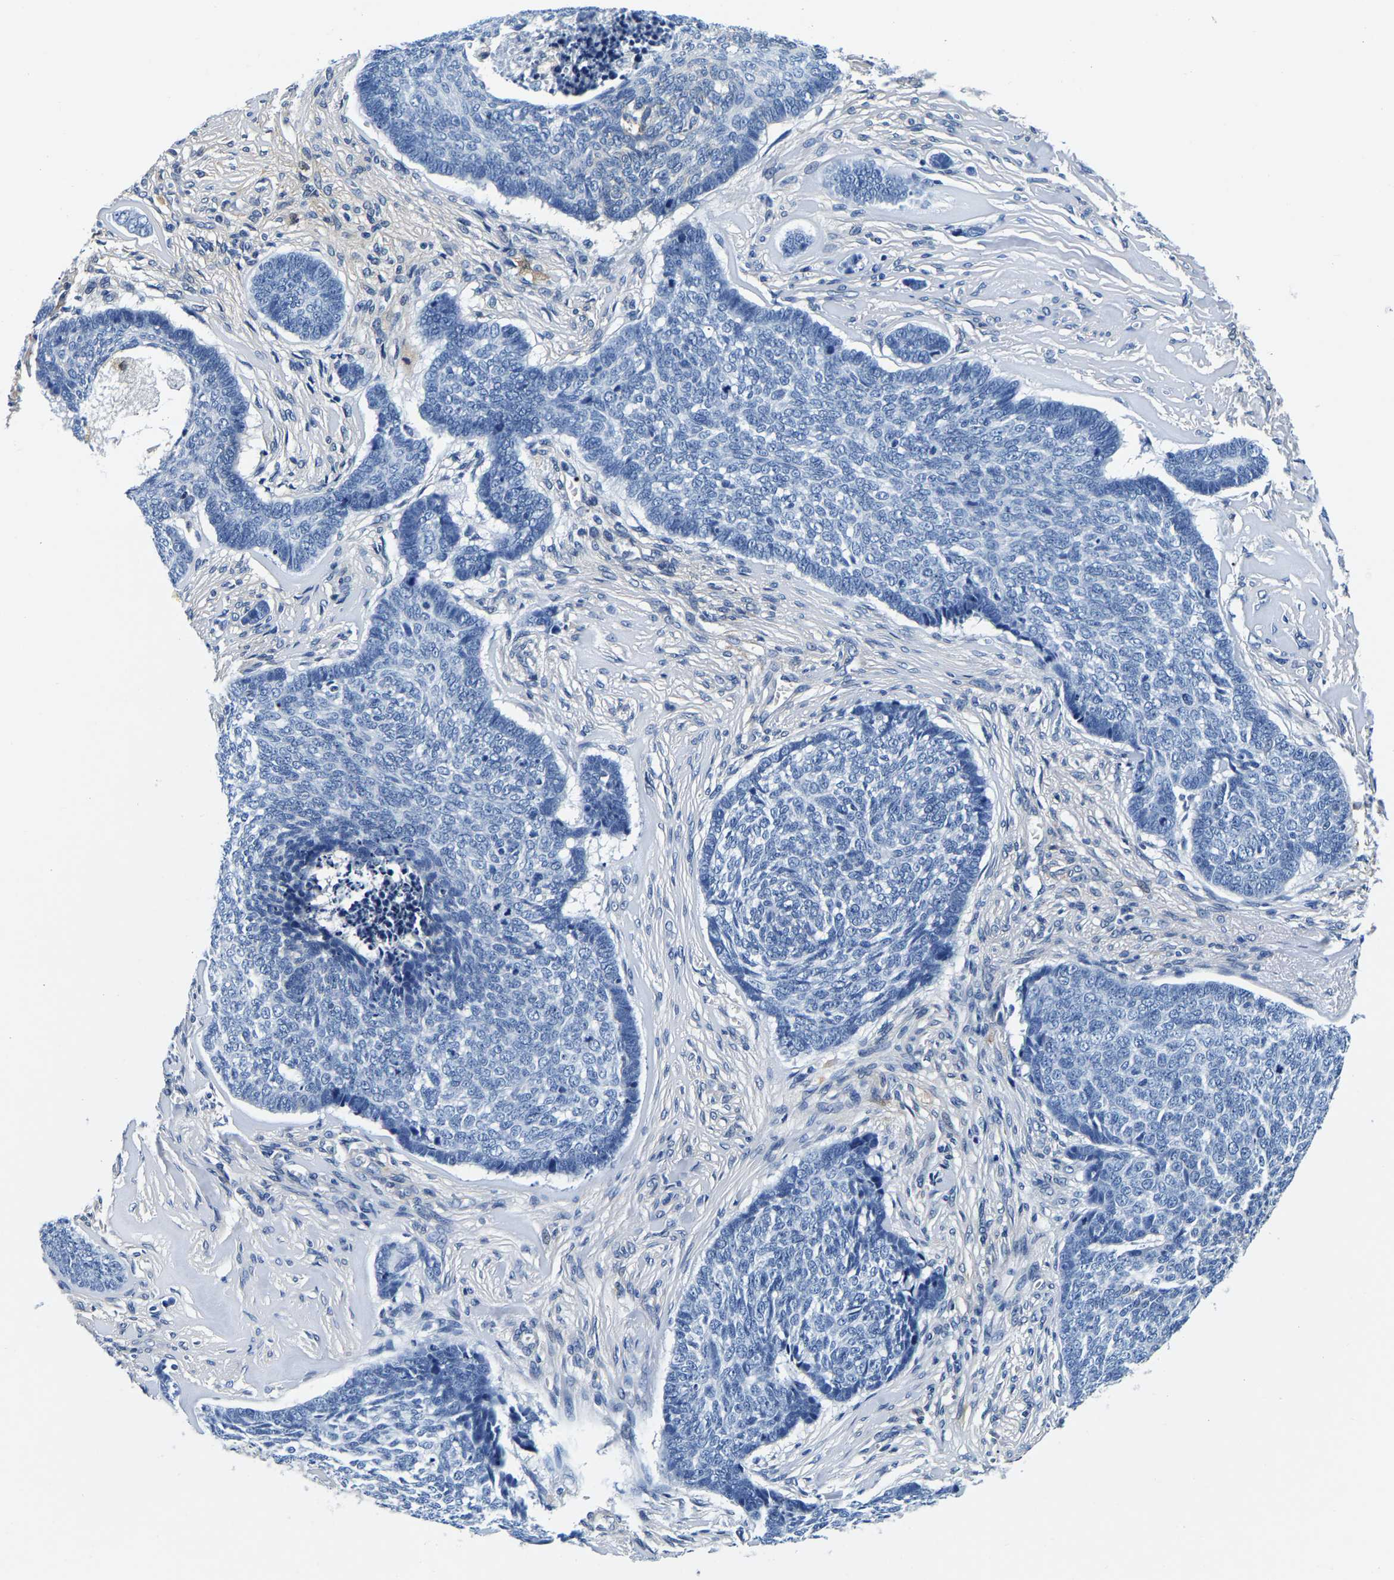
{"staining": {"intensity": "negative", "quantity": "none", "location": "none"}, "tissue": "skin cancer", "cell_type": "Tumor cells", "image_type": "cancer", "snomed": [{"axis": "morphology", "description": "Basal cell carcinoma"}, {"axis": "topography", "description": "Skin"}], "caption": "A high-resolution micrograph shows immunohistochemistry staining of basal cell carcinoma (skin), which reveals no significant staining in tumor cells.", "gene": "ACO1", "patient": {"sex": "male", "age": 84}}